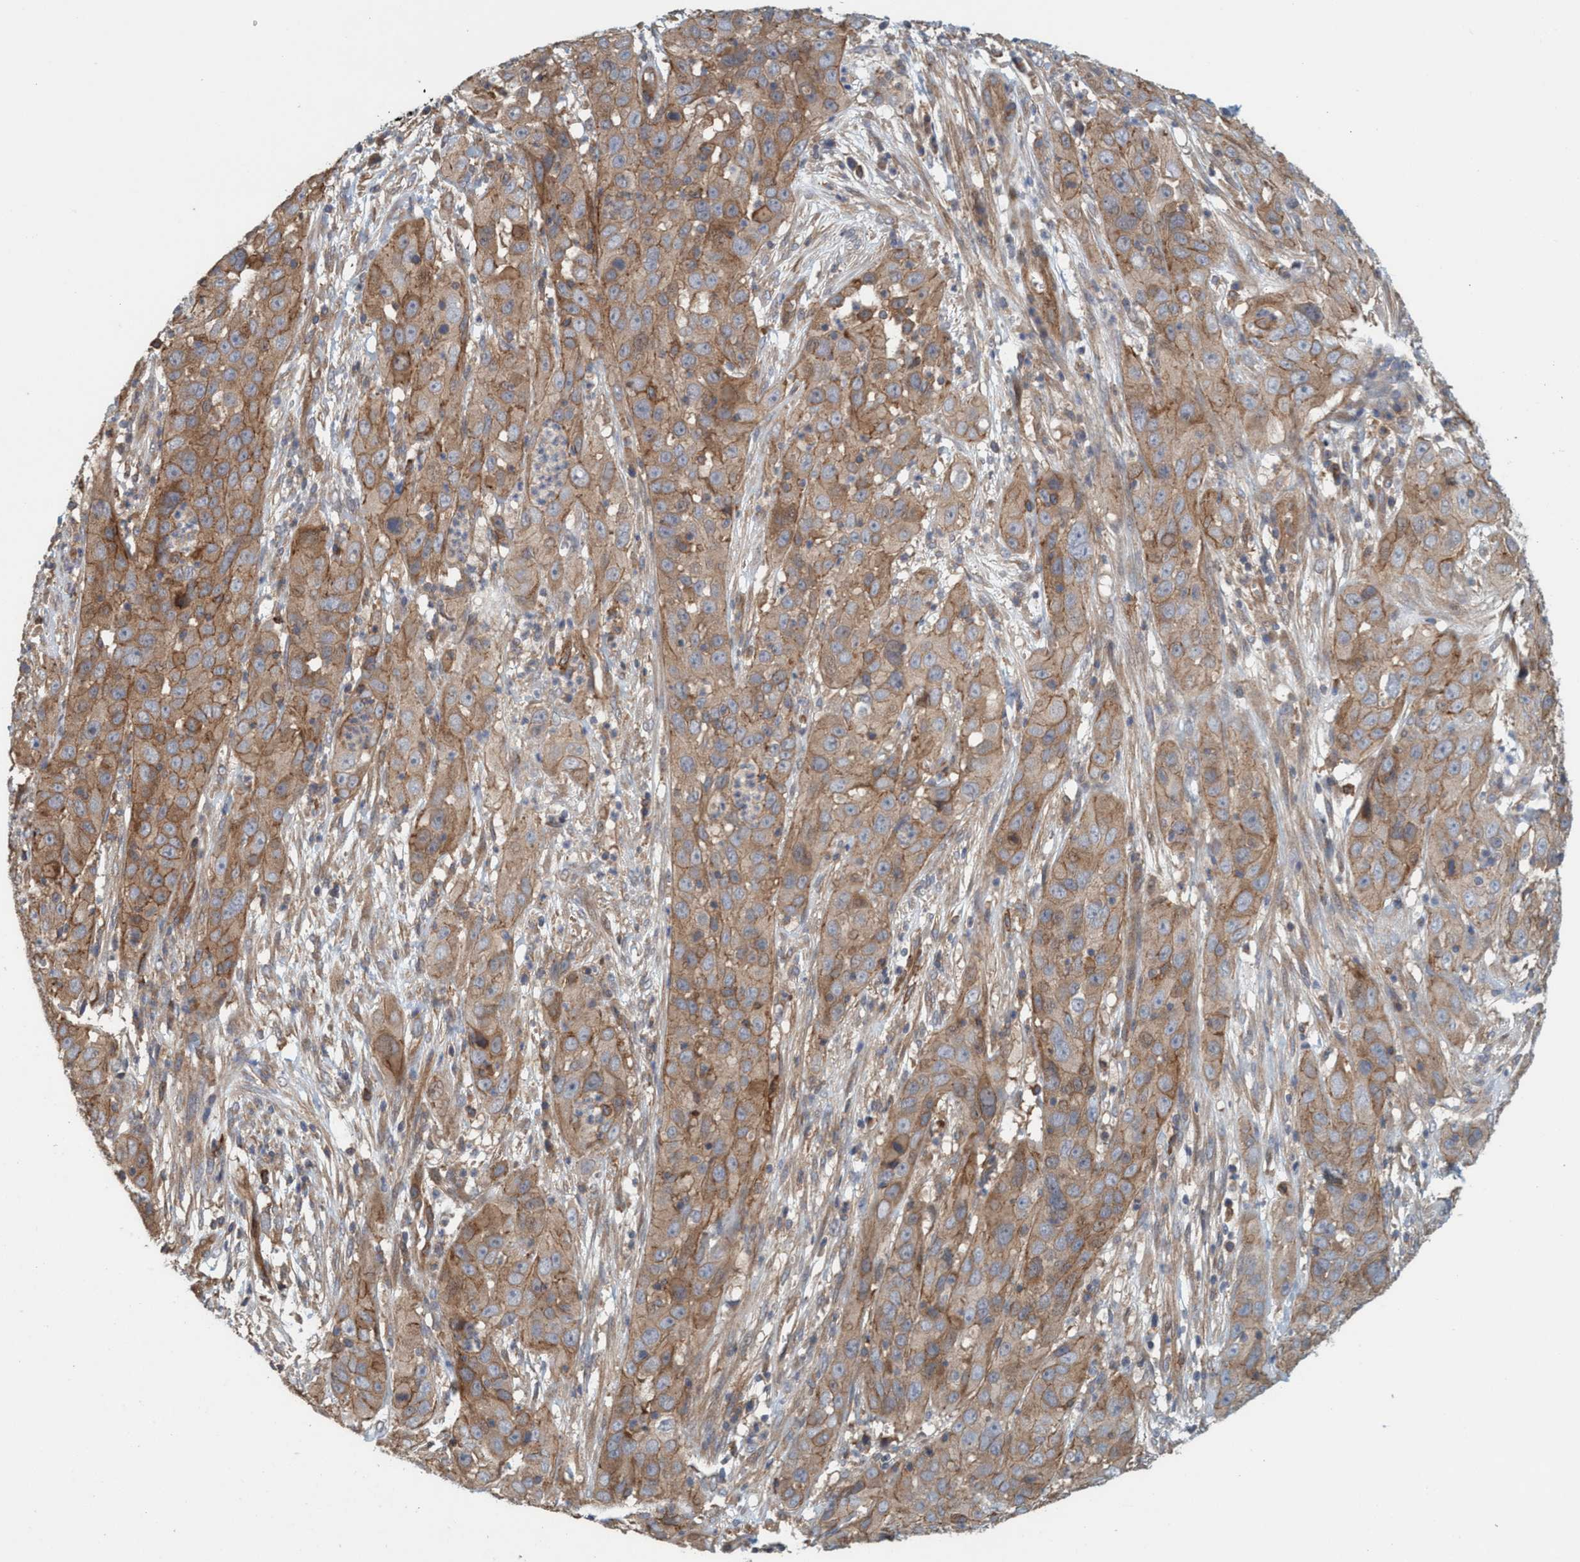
{"staining": {"intensity": "strong", "quantity": ">75%", "location": "cytoplasmic/membranous"}, "tissue": "cervical cancer", "cell_type": "Tumor cells", "image_type": "cancer", "snomed": [{"axis": "morphology", "description": "Squamous cell carcinoma, NOS"}, {"axis": "topography", "description": "Cervix"}], "caption": "DAB immunohistochemical staining of cervical squamous cell carcinoma demonstrates strong cytoplasmic/membranous protein positivity in about >75% of tumor cells. The staining was performed using DAB to visualize the protein expression in brown, while the nuclei were stained in blue with hematoxylin (Magnification: 20x).", "gene": "SPECC1", "patient": {"sex": "female", "age": 32}}